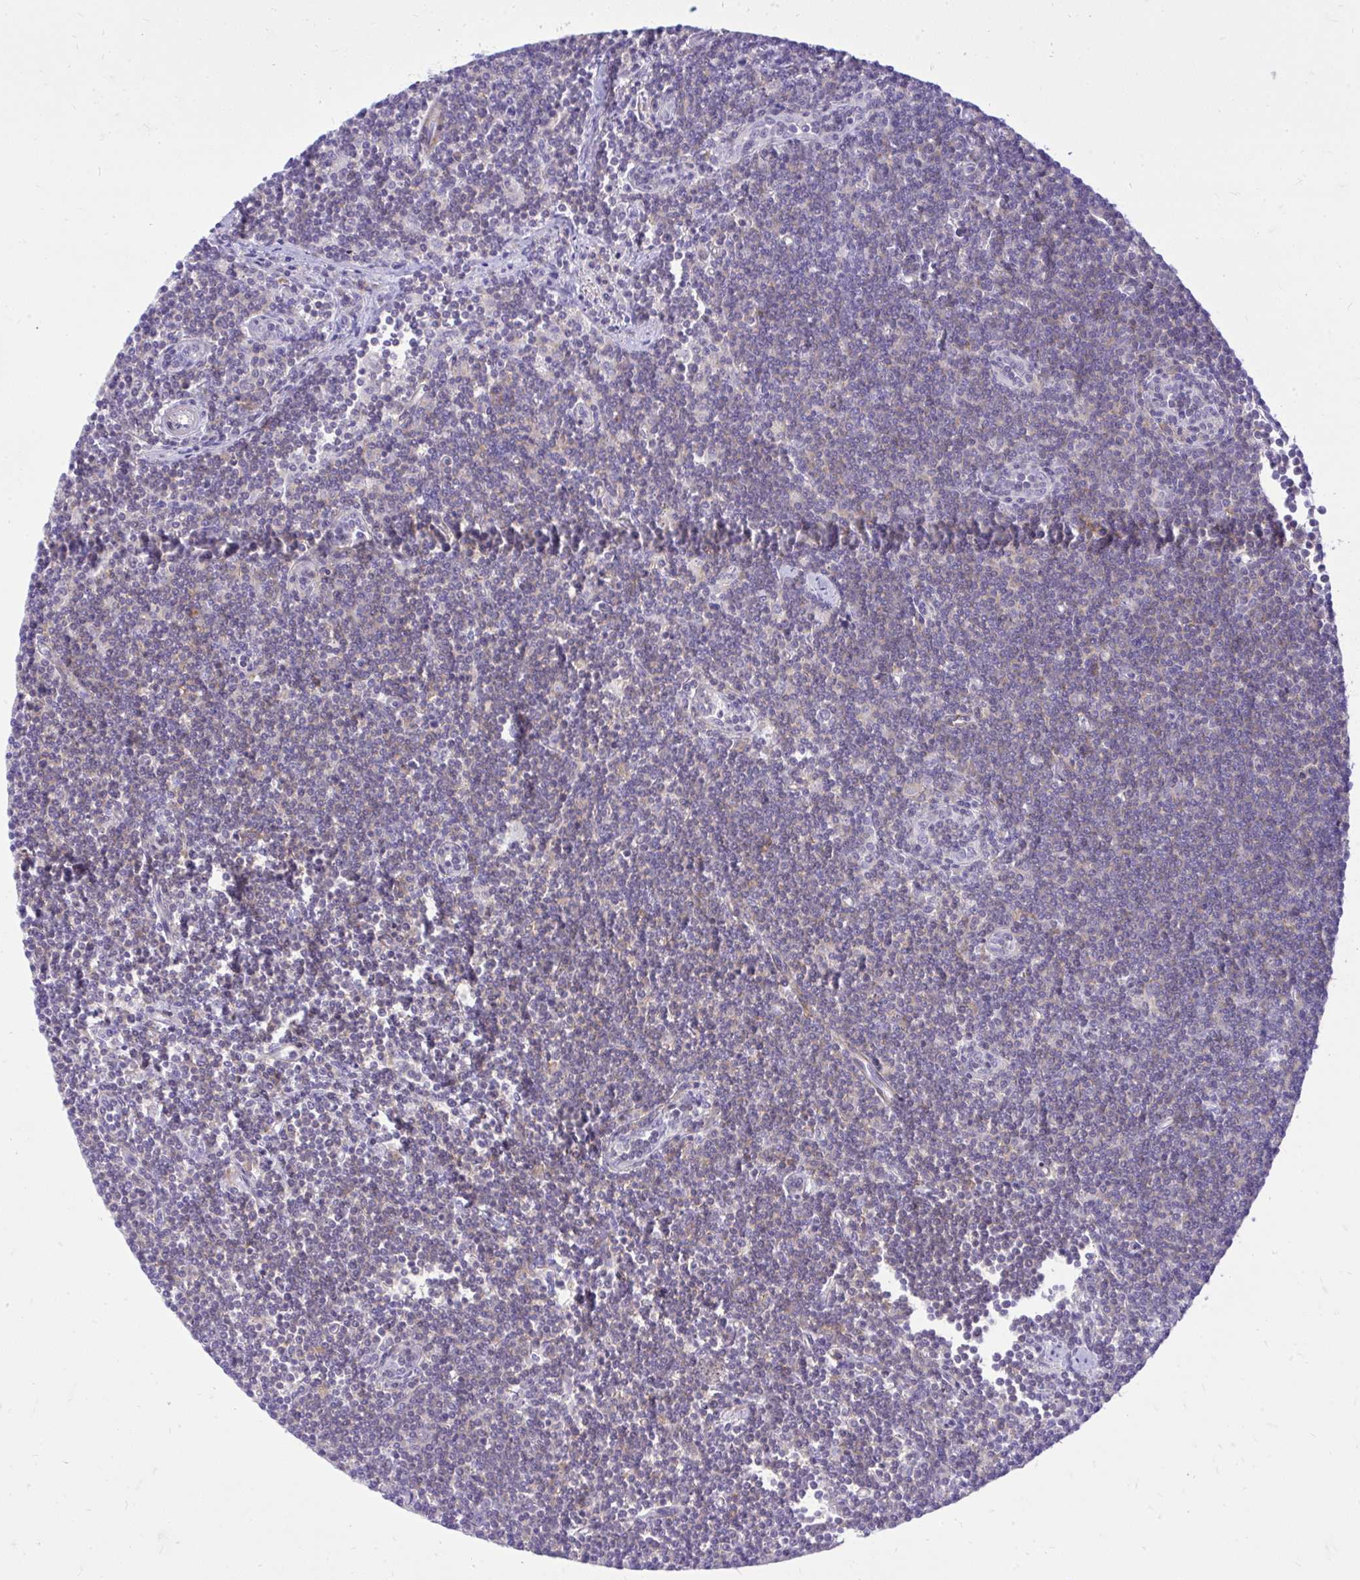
{"staining": {"intensity": "negative", "quantity": "none", "location": "none"}, "tissue": "lymphoma", "cell_type": "Tumor cells", "image_type": "cancer", "snomed": [{"axis": "morphology", "description": "Malignant lymphoma, non-Hodgkin's type, Low grade"}, {"axis": "topography", "description": "Lymph node"}], "caption": "An image of malignant lymphoma, non-Hodgkin's type (low-grade) stained for a protein displays no brown staining in tumor cells.", "gene": "GPRIN3", "patient": {"sex": "female", "age": 73}}